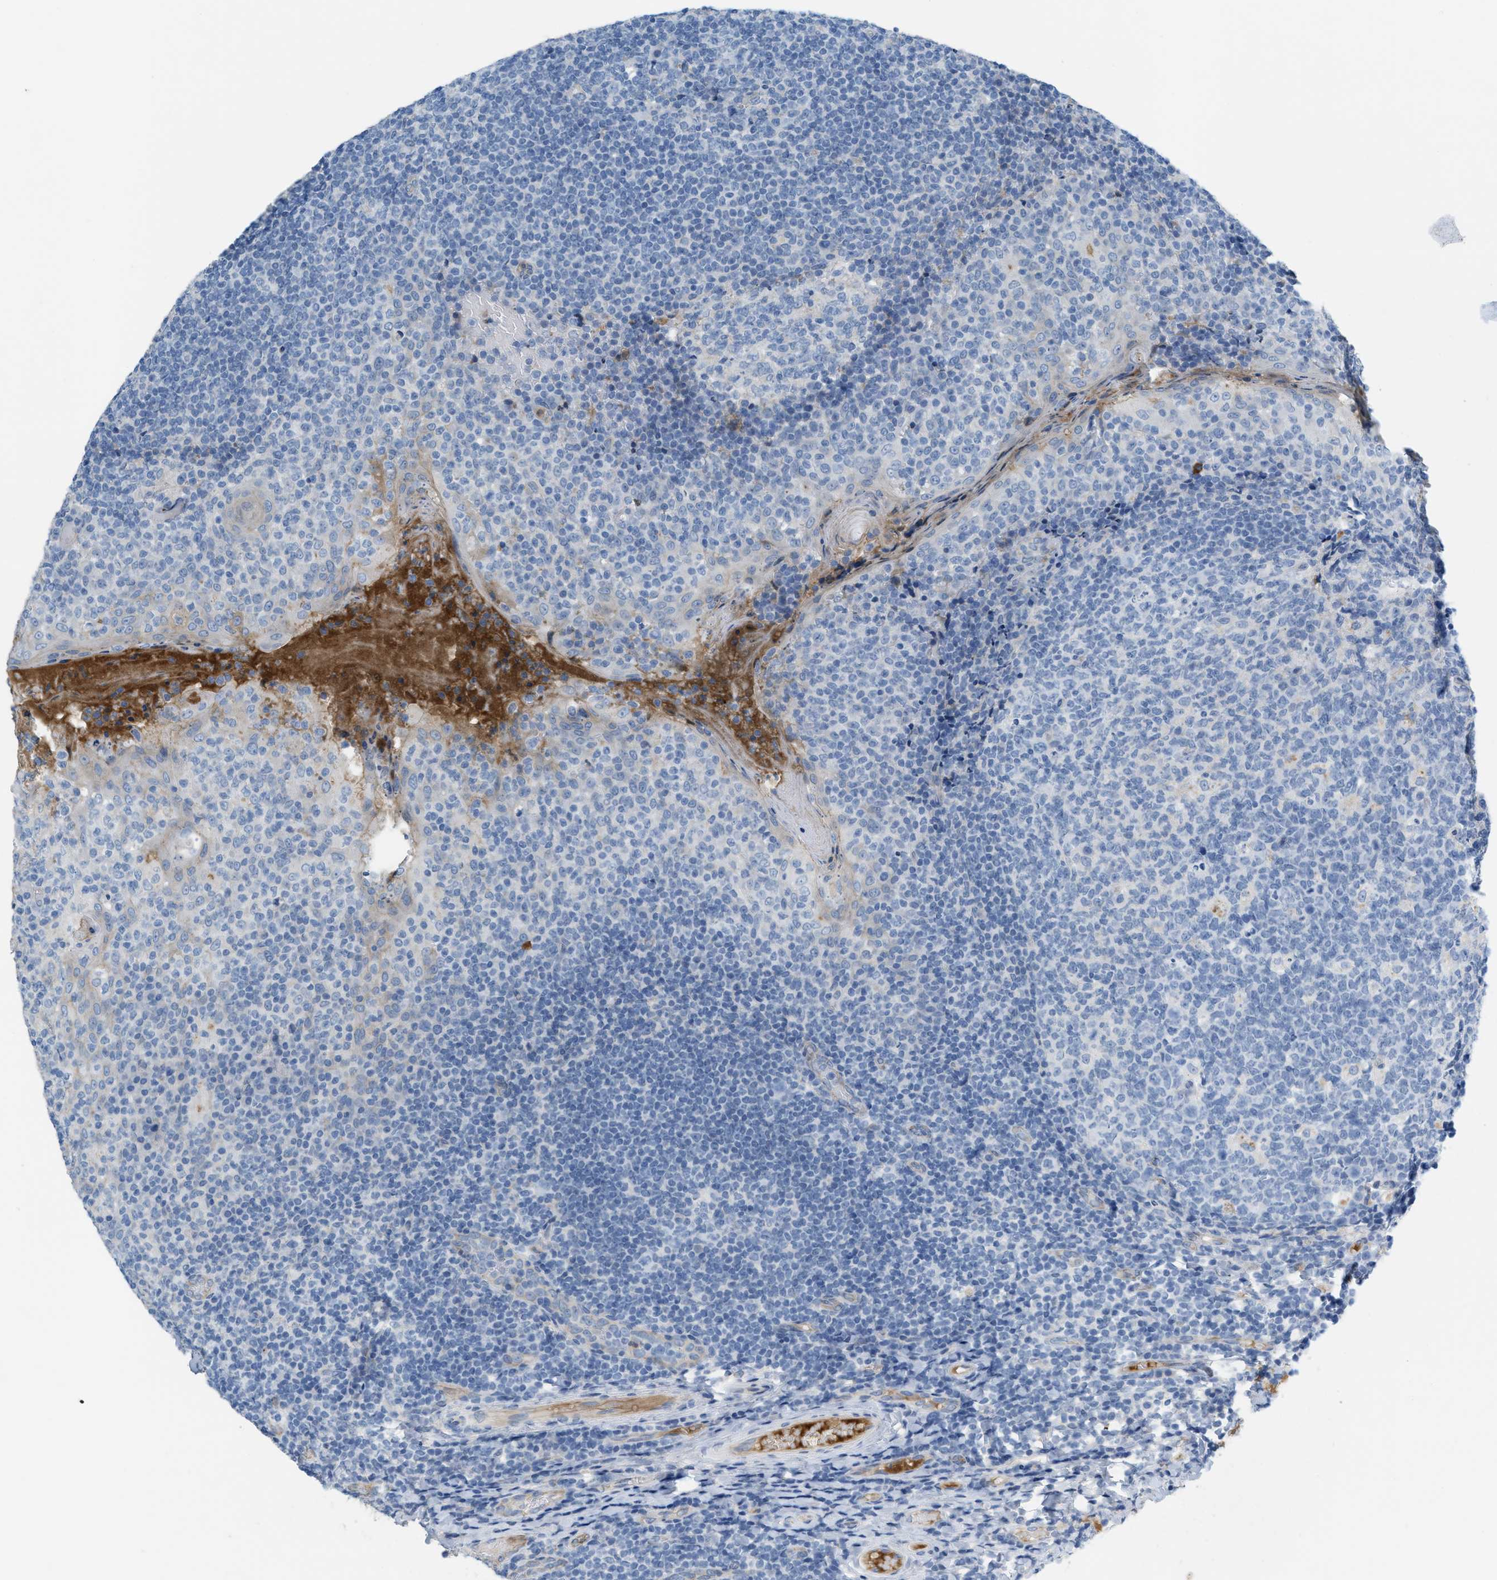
{"staining": {"intensity": "negative", "quantity": "none", "location": "none"}, "tissue": "tonsil", "cell_type": "Germinal center cells", "image_type": "normal", "snomed": [{"axis": "morphology", "description": "Normal tissue, NOS"}, {"axis": "topography", "description": "Tonsil"}], "caption": "Histopathology image shows no protein expression in germinal center cells of unremarkable tonsil.", "gene": "CRB3", "patient": {"sex": "female", "age": 19}}